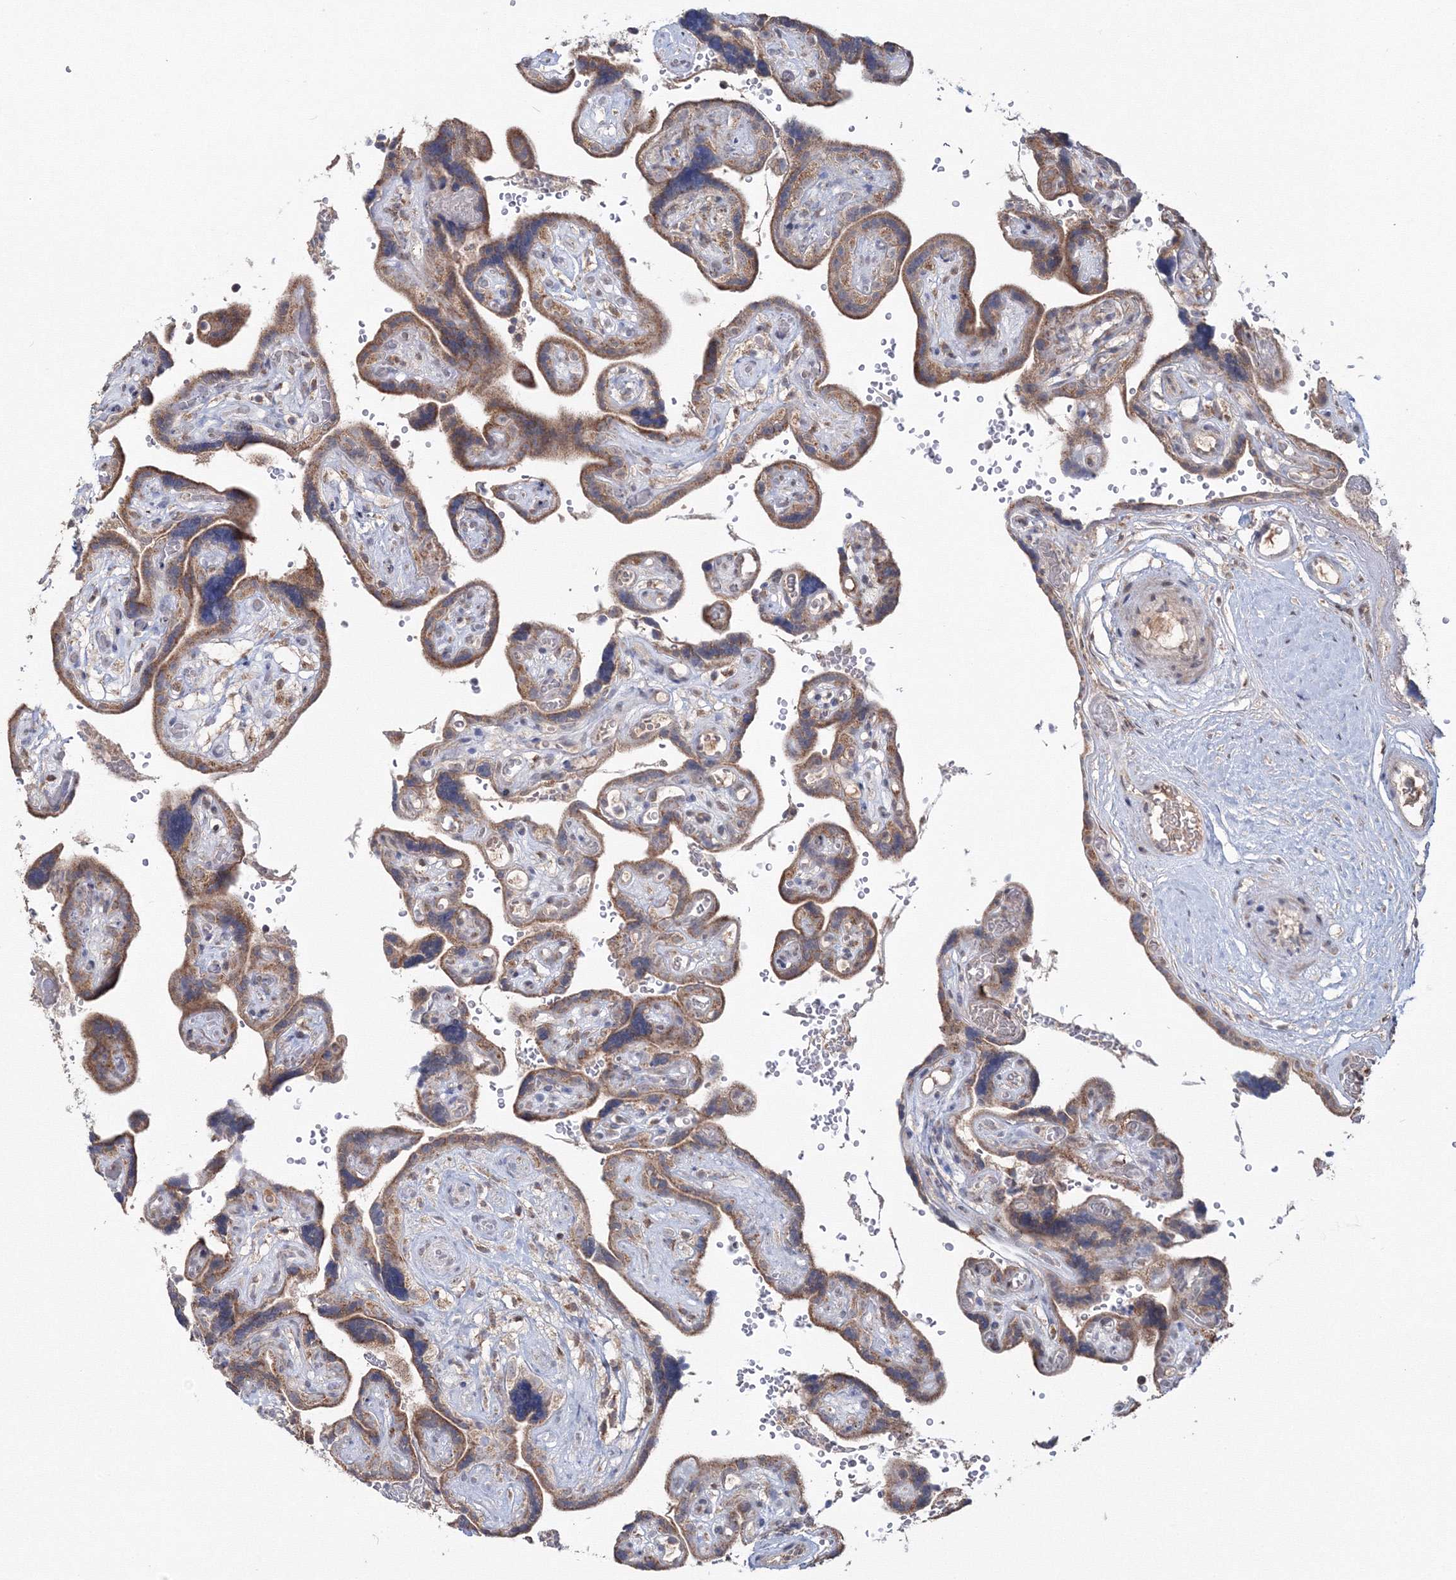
{"staining": {"intensity": "moderate", "quantity": ">75%", "location": "cytoplasmic/membranous"}, "tissue": "placenta", "cell_type": "Trophoblastic cells", "image_type": "normal", "snomed": [{"axis": "morphology", "description": "Normal tissue, NOS"}, {"axis": "topography", "description": "Placenta"}], "caption": "A micrograph of human placenta stained for a protein displays moderate cytoplasmic/membranous brown staining in trophoblastic cells.", "gene": "PEX13", "patient": {"sex": "female", "age": 30}}